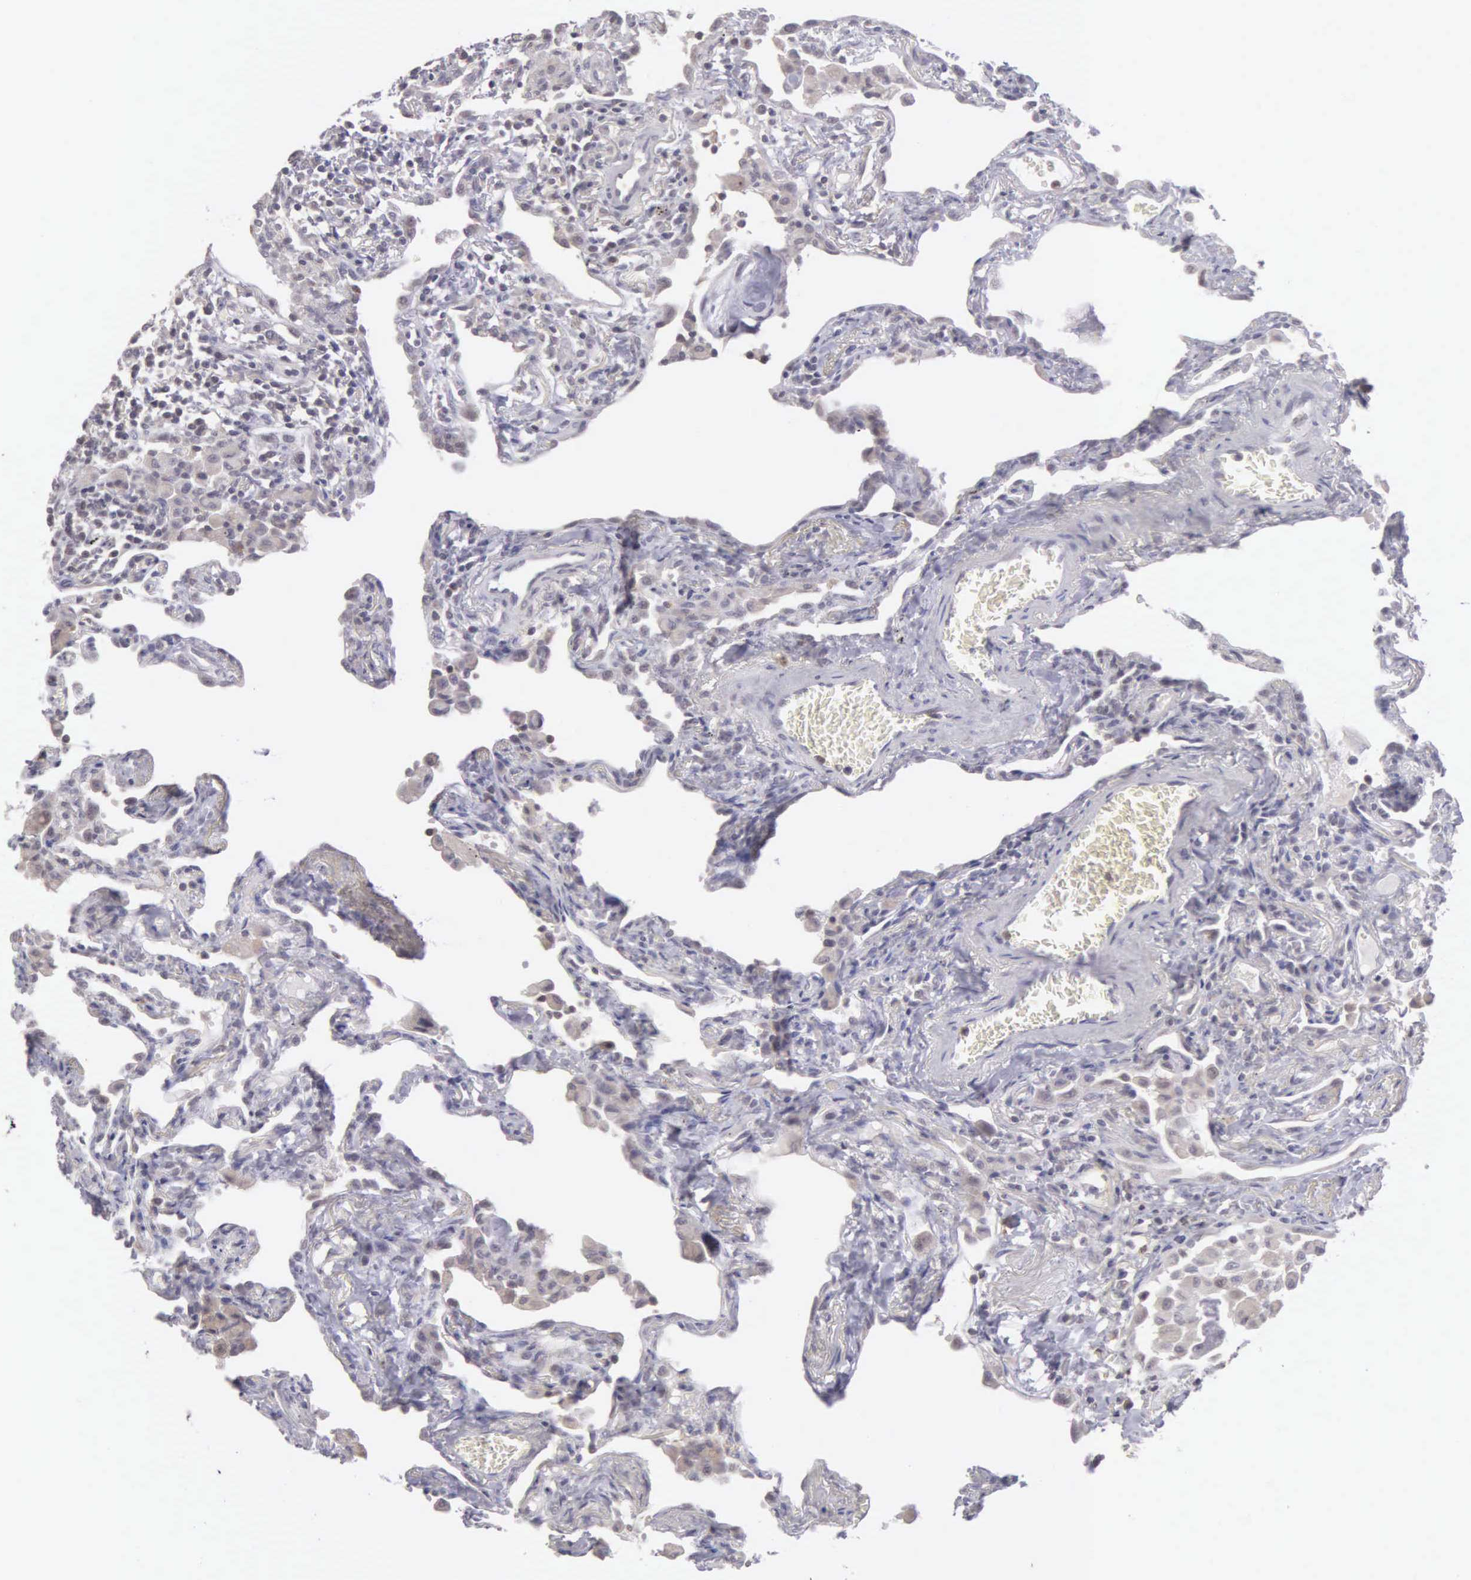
{"staining": {"intensity": "negative", "quantity": "none", "location": "none"}, "tissue": "lung", "cell_type": "Alveolar cells", "image_type": "normal", "snomed": [{"axis": "morphology", "description": "Normal tissue, NOS"}, {"axis": "topography", "description": "Lung"}], "caption": "The immunohistochemistry micrograph has no significant expression in alveolar cells of lung.", "gene": "BRD1", "patient": {"sex": "male", "age": 73}}